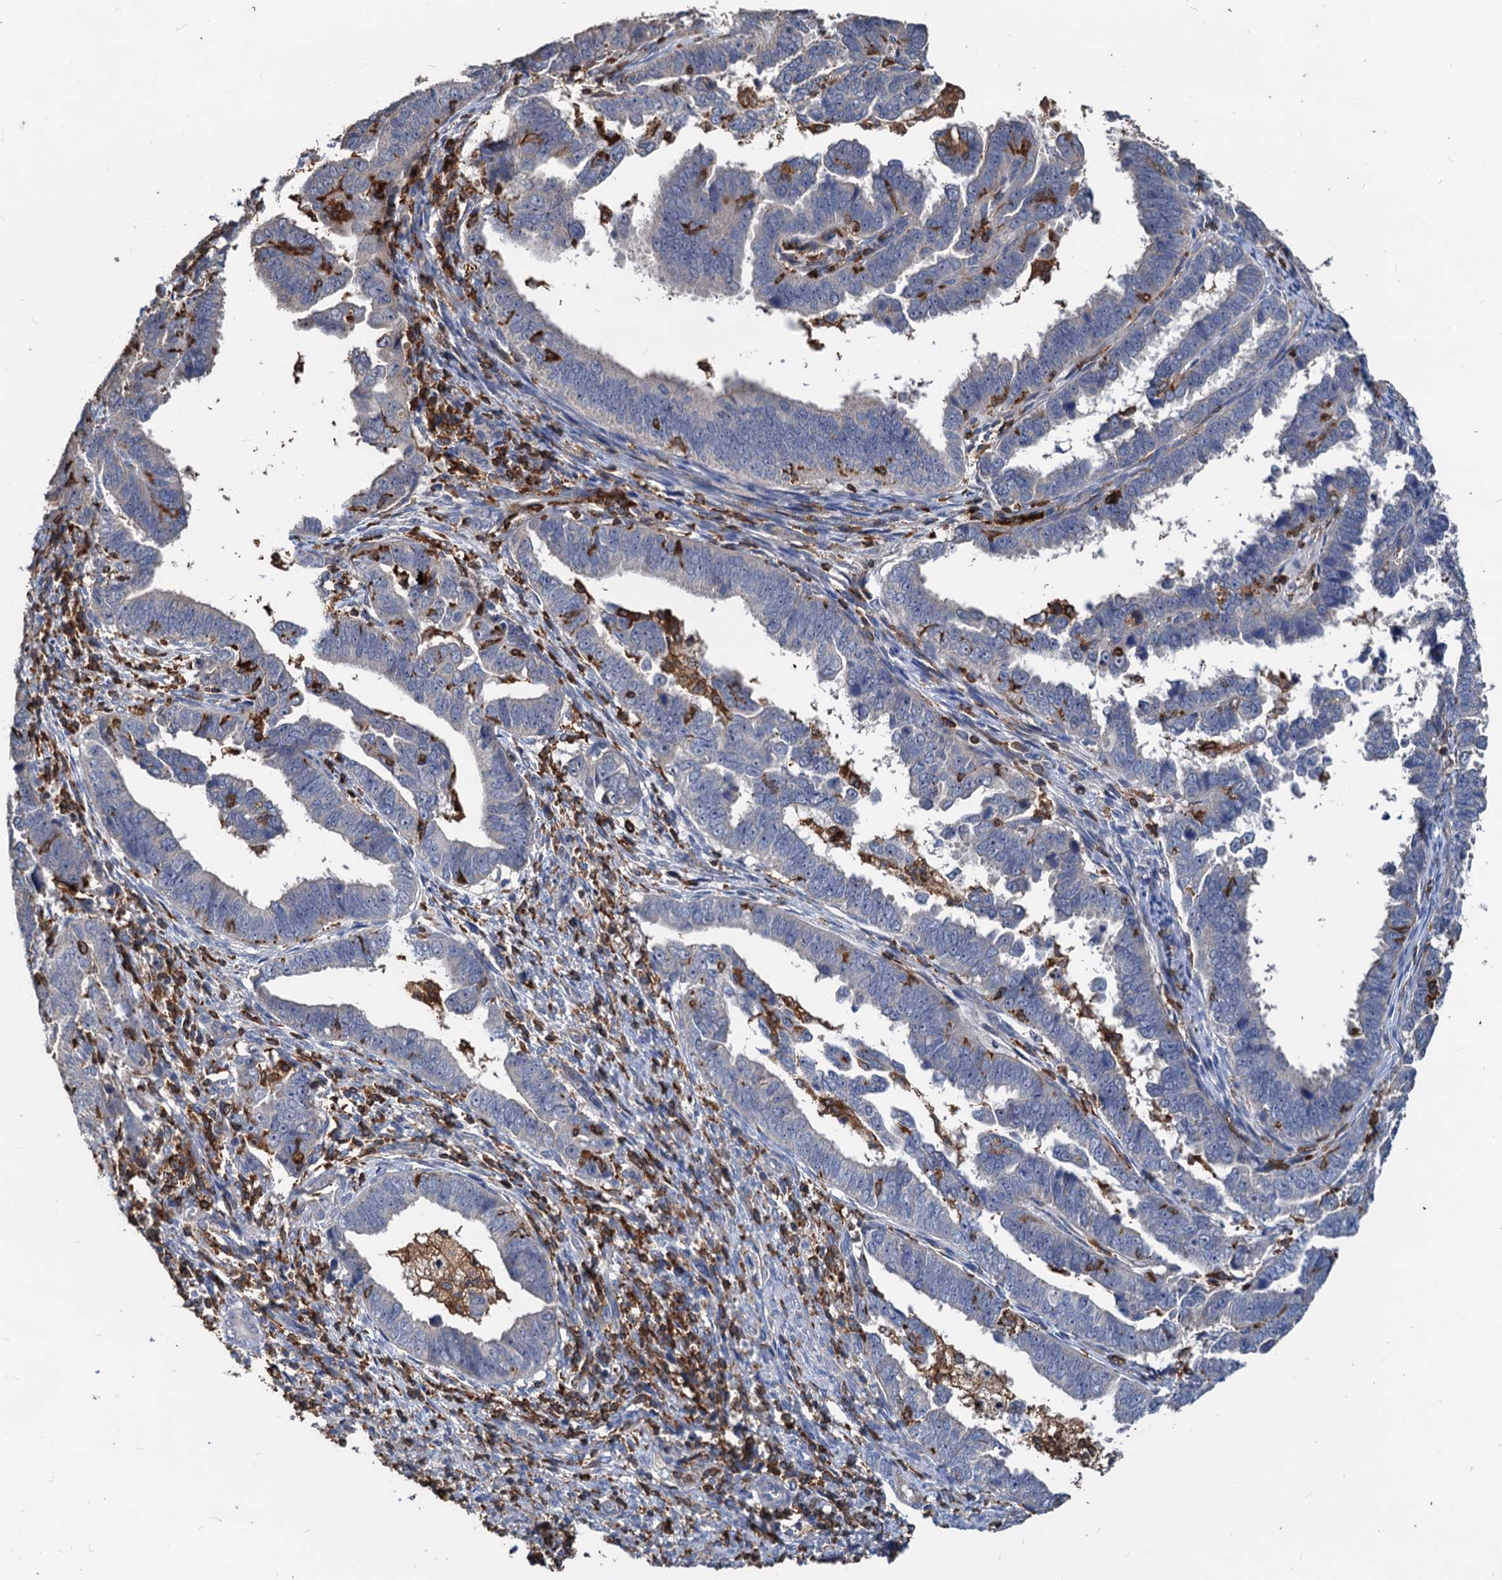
{"staining": {"intensity": "negative", "quantity": "none", "location": "none"}, "tissue": "endometrial cancer", "cell_type": "Tumor cells", "image_type": "cancer", "snomed": [{"axis": "morphology", "description": "Adenocarcinoma, NOS"}, {"axis": "topography", "description": "Endometrium"}], "caption": "DAB (3,3'-diaminobenzidine) immunohistochemical staining of endometrial adenocarcinoma demonstrates no significant staining in tumor cells.", "gene": "LCP2", "patient": {"sex": "female", "age": 75}}